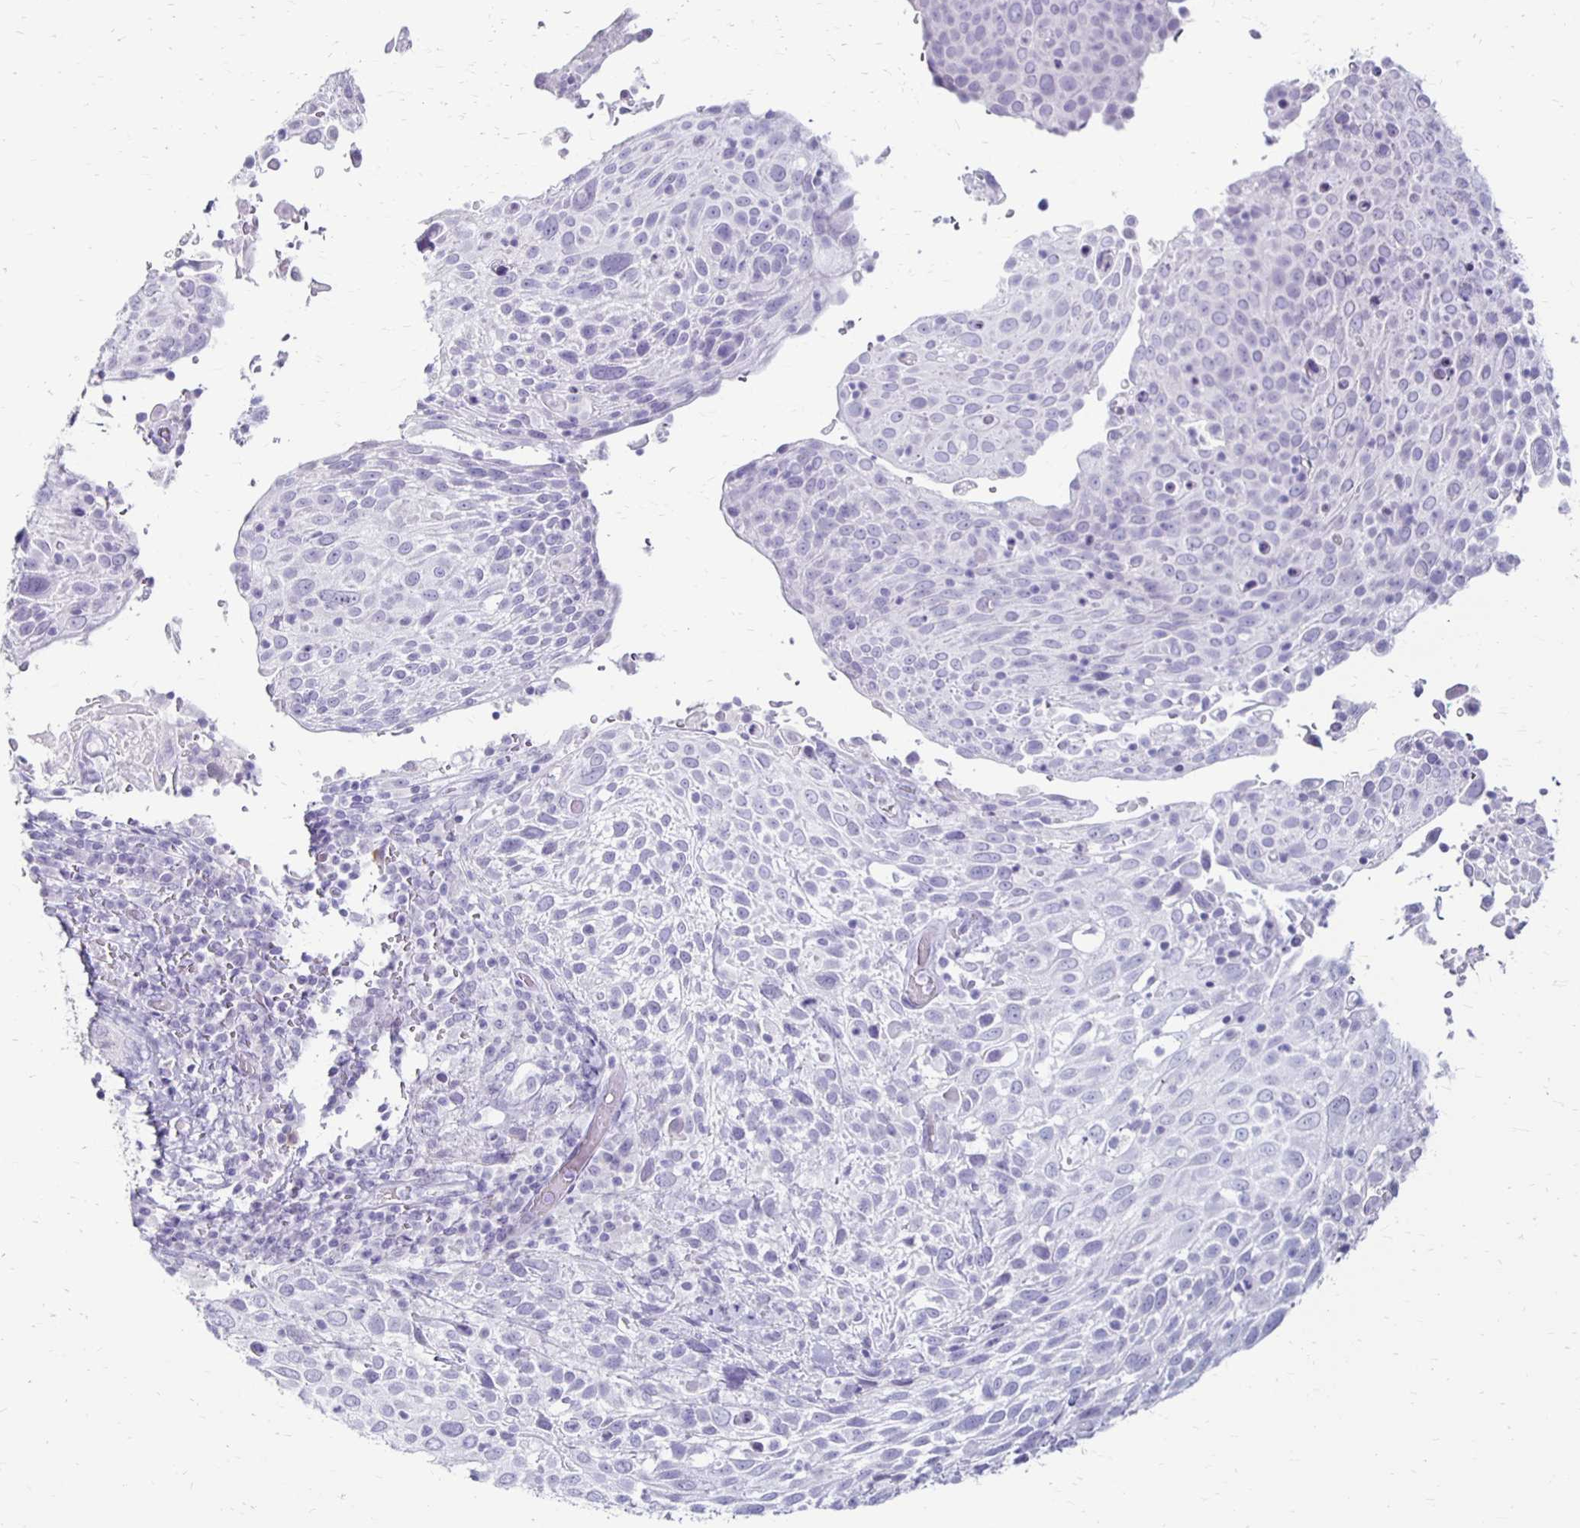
{"staining": {"intensity": "negative", "quantity": "none", "location": "none"}, "tissue": "cervical cancer", "cell_type": "Tumor cells", "image_type": "cancer", "snomed": [{"axis": "morphology", "description": "Squamous cell carcinoma, NOS"}, {"axis": "topography", "description": "Cervix"}], "caption": "The immunohistochemistry (IHC) histopathology image has no significant positivity in tumor cells of cervical squamous cell carcinoma tissue.", "gene": "RYR1", "patient": {"sex": "female", "age": 61}}